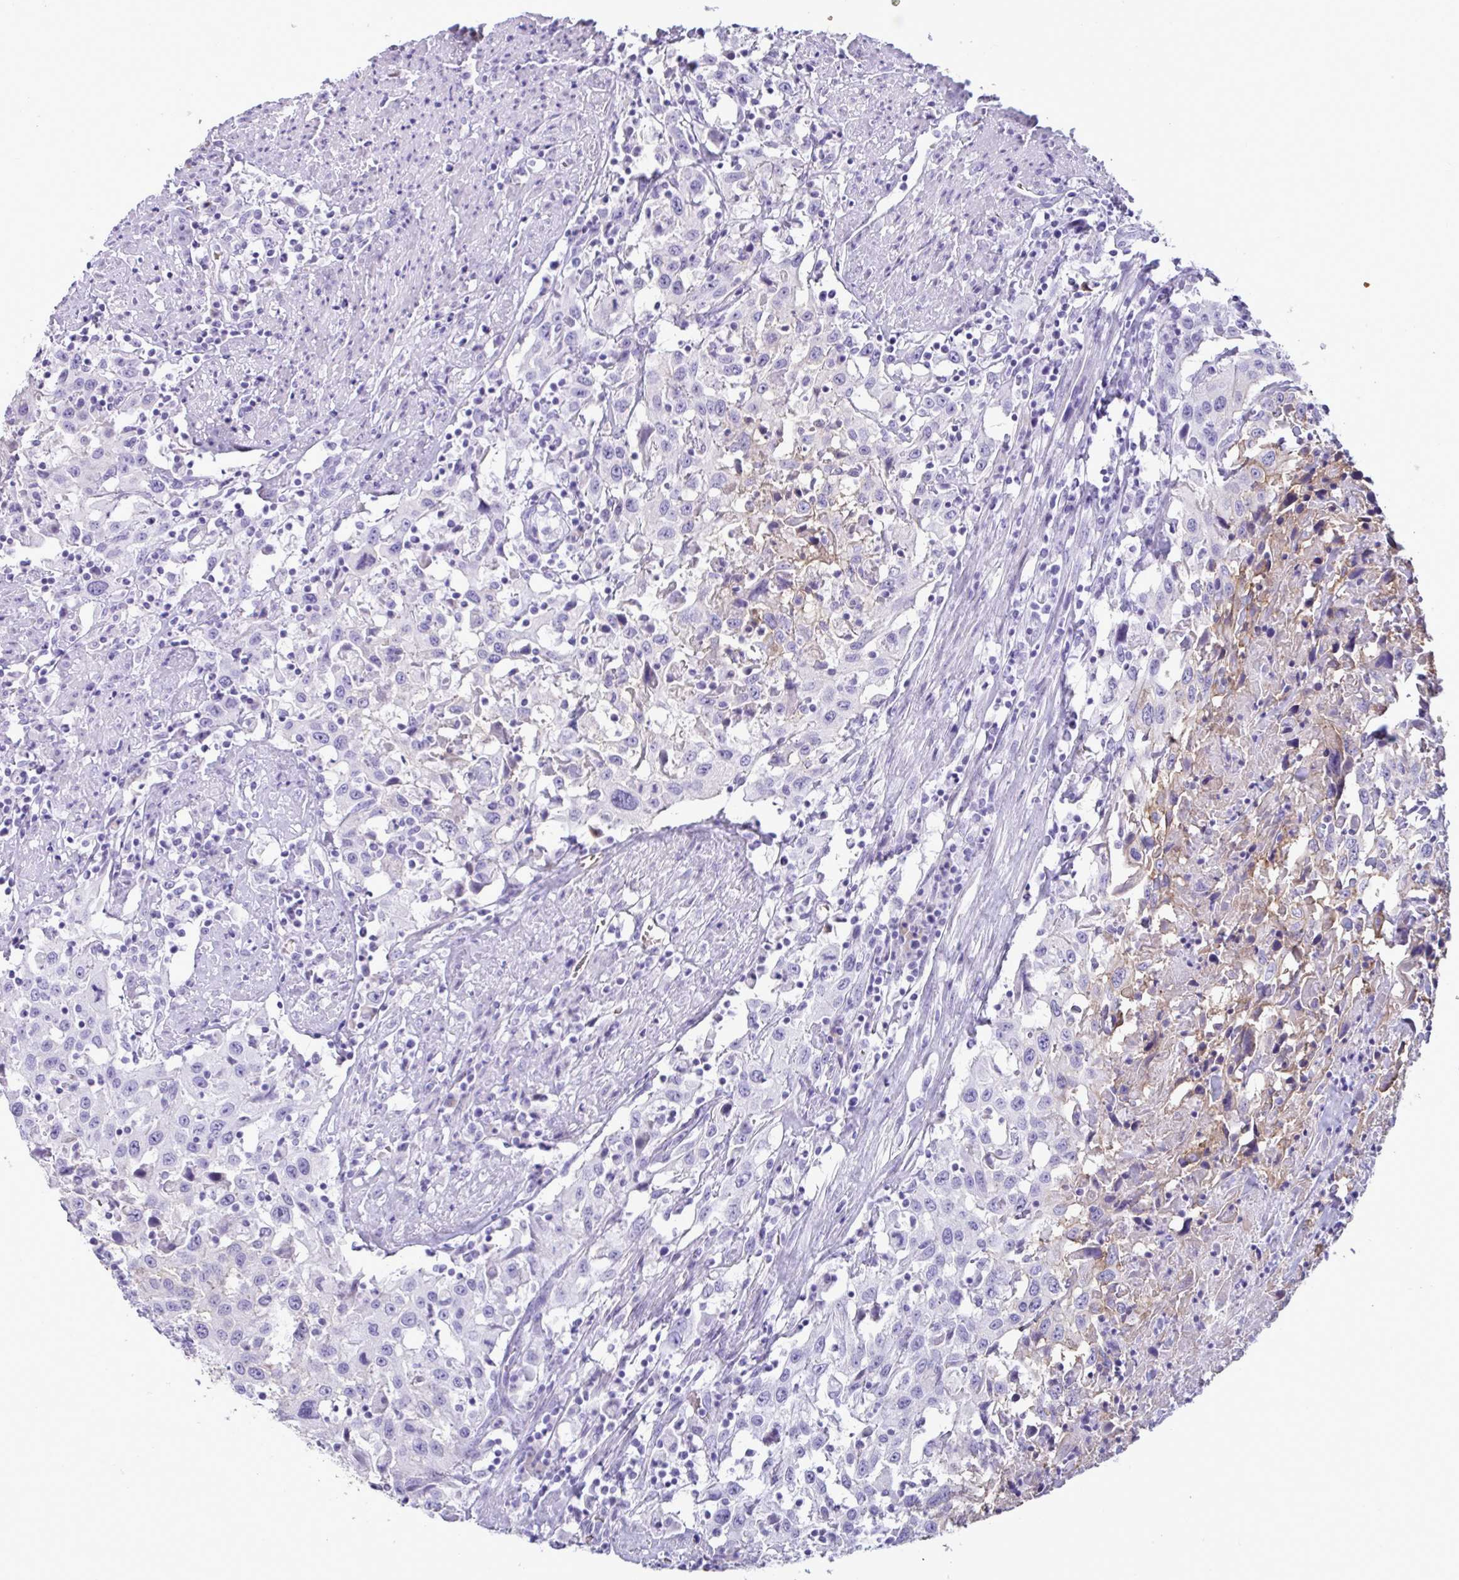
{"staining": {"intensity": "negative", "quantity": "none", "location": "none"}, "tissue": "urothelial cancer", "cell_type": "Tumor cells", "image_type": "cancer", "snomed": [{"axis": "morphology", "description": "Urothelial carcinoma, High grade"}, {"axis": "topography", "description": "Urinary bladder"}], "caption": "This micrograph is of urothelial carcinoma (high-grade) stained with immunohistochemistry to label a protein in brown with the nuclei are counter-stained blue. There is no staining in tumor cells. The staining is performed using DAB (3,3'-diaminobenzidine) brown chromogen with nuclei counter-stained in using hematoxylin.", "gene": "SLC2A1", "patient": {"sex": "male", "age": 61}}